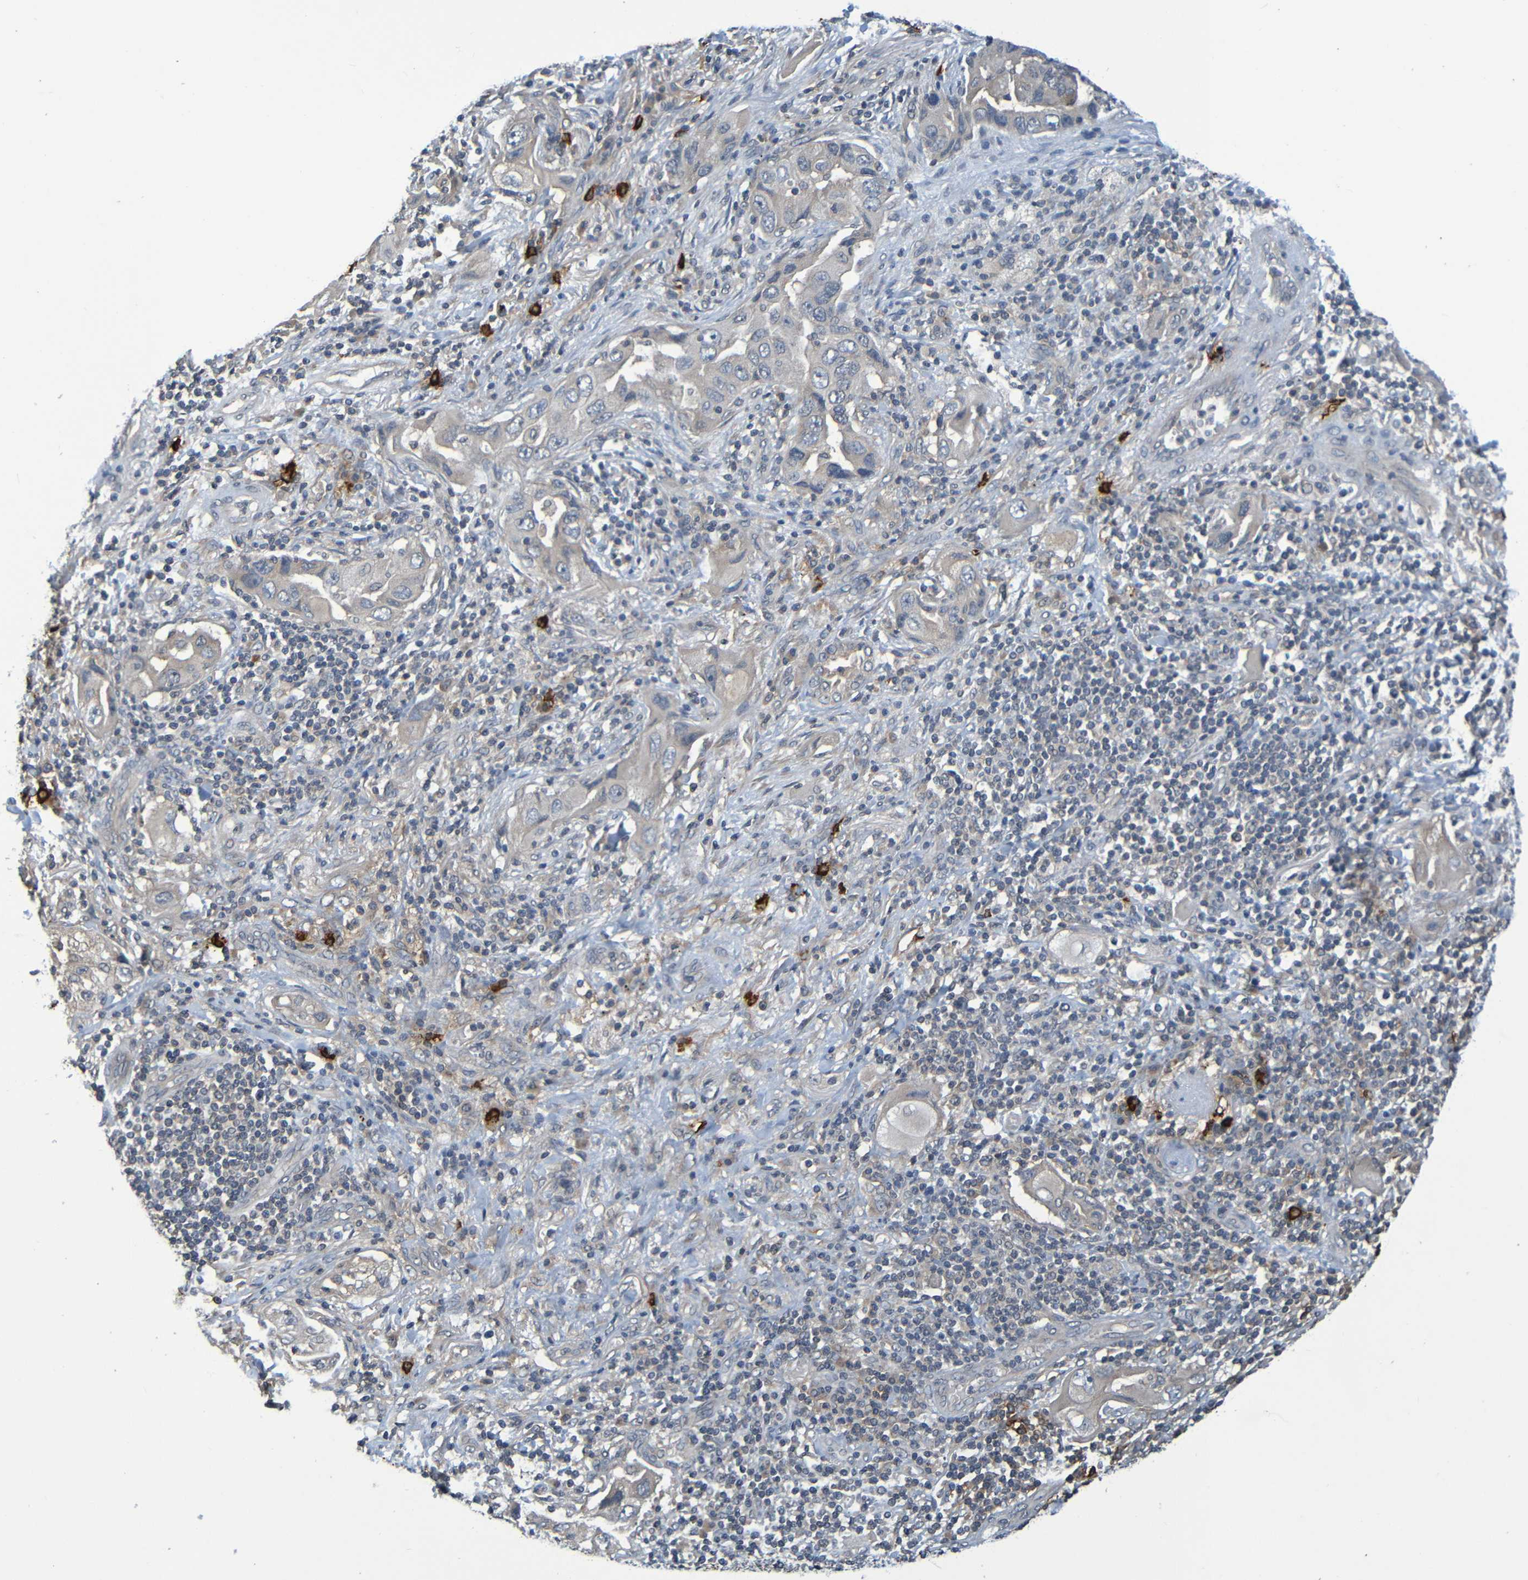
{"staining": {"intensity": "weak", "quantity": ">75%", "location": "cytoplasmic/membranous"}, "tissue": "lung cancer", "cell_type": "Tumor cells", "image_type": "cancer", "snomed": [{"axis": "morphology", "description": "Adenocarcinoma, NOS"}, {"axis": "topography", "description": "Lung"}], "caption": "This histopathology image displays lung cancer (adenocarcinoma) stained with immunohistochemistry (IHC) to label a protein in brown. The cytoplasmic/membranous of tumor cells show weak positivity for the protein. Nuclei are counter-stained blue.", "gene": "C3AR1", "patient": {"sex": "female", "age": 65}}